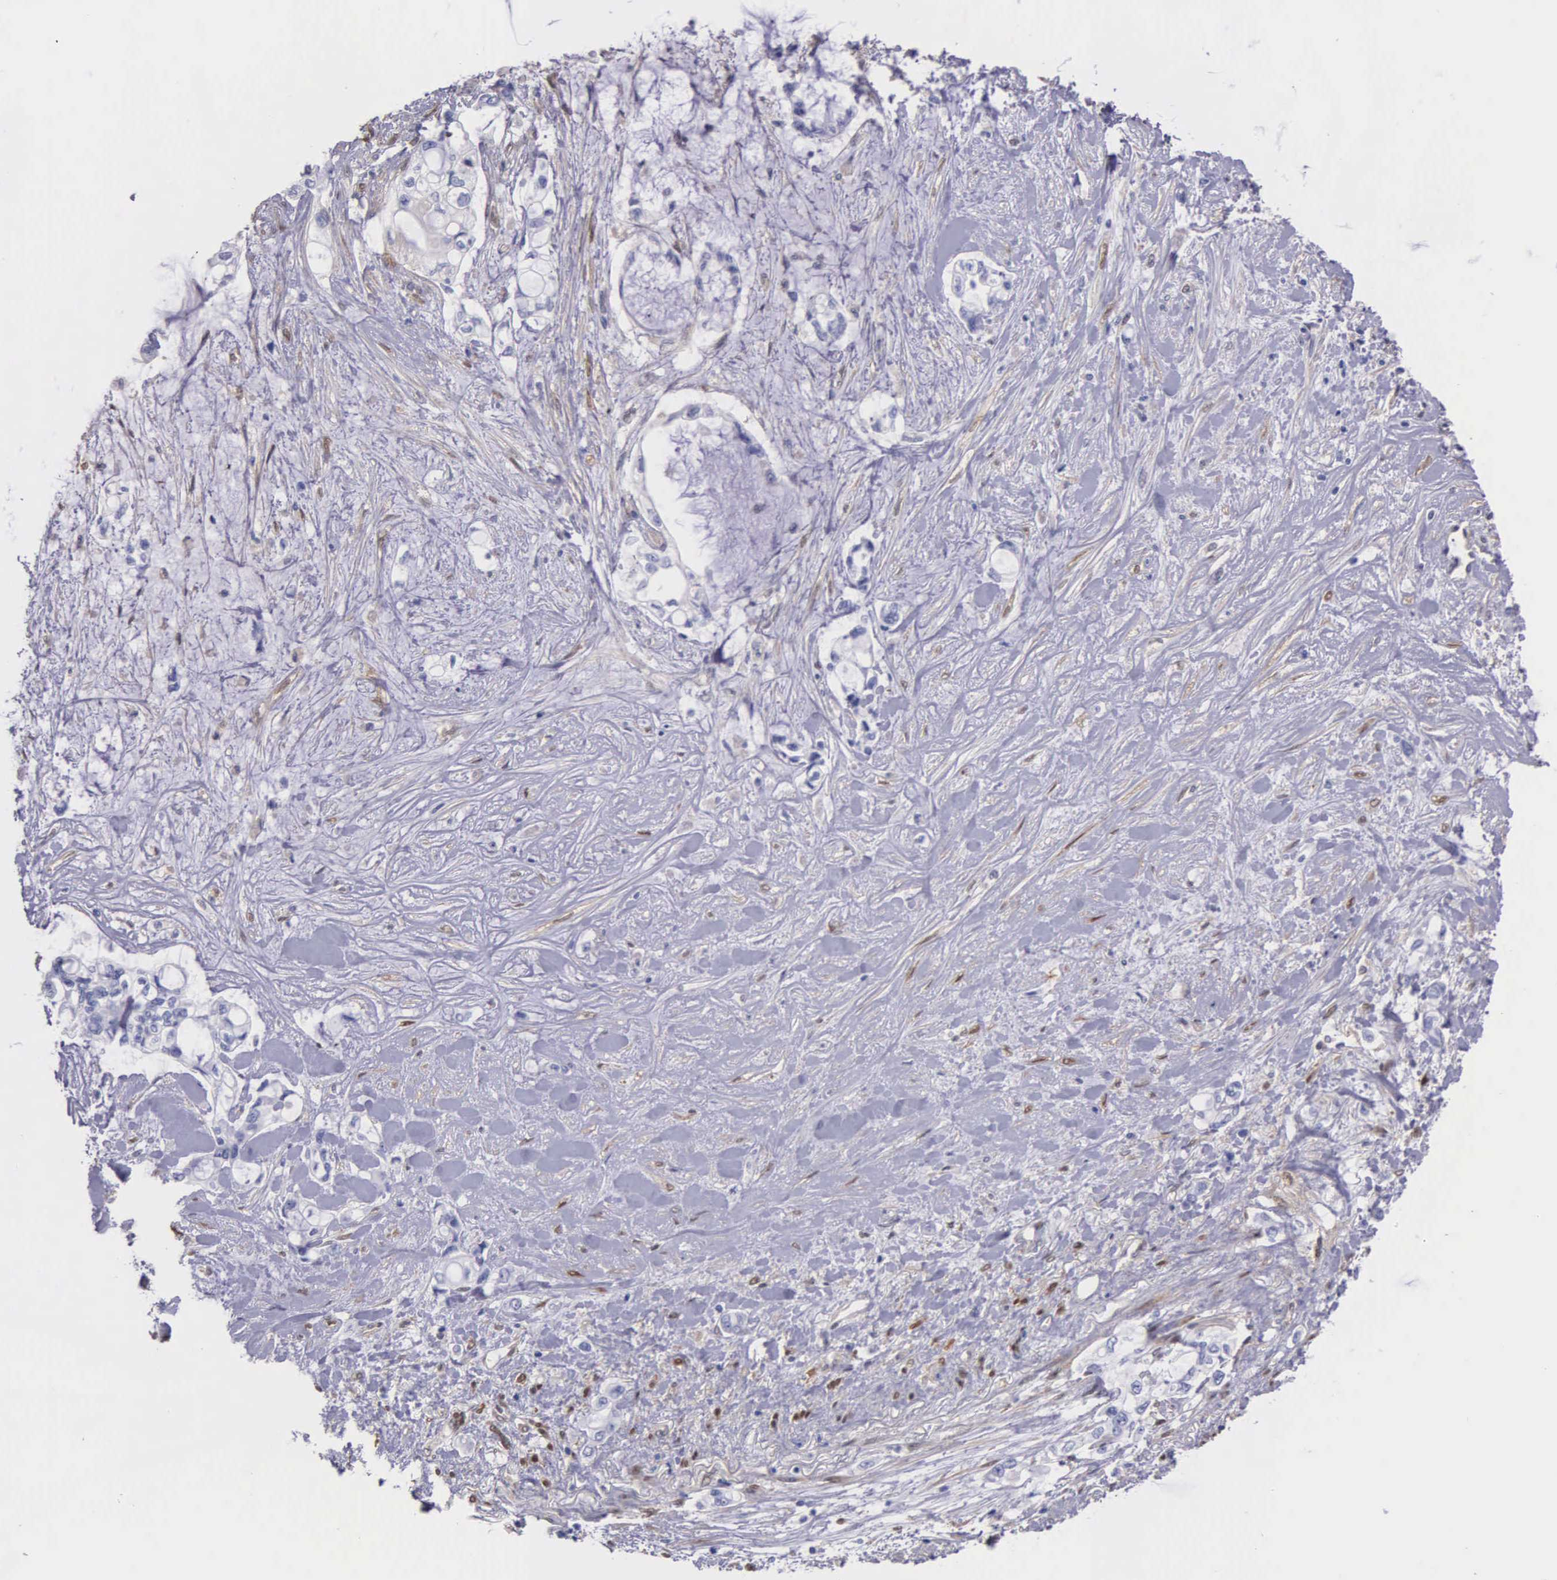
{"staining": {"intensity": "negative", "quantity": "none", "location": "none"}, "tissue": "pancreatic cancer", "cell_type": "Tumor cells", "image_type": "cancer", "snomed": [{"axis": "morphology", "description": "Adenocarcinoma, NOS"}, {"axis": "topography", "description": "Pancreas"}], "caption": "Photomicrograph shows no significant protein staining in tumor cells of pancreatic cancer.", "gene": "GSTT2", "patient": {"sex": "female", "age": 70}}